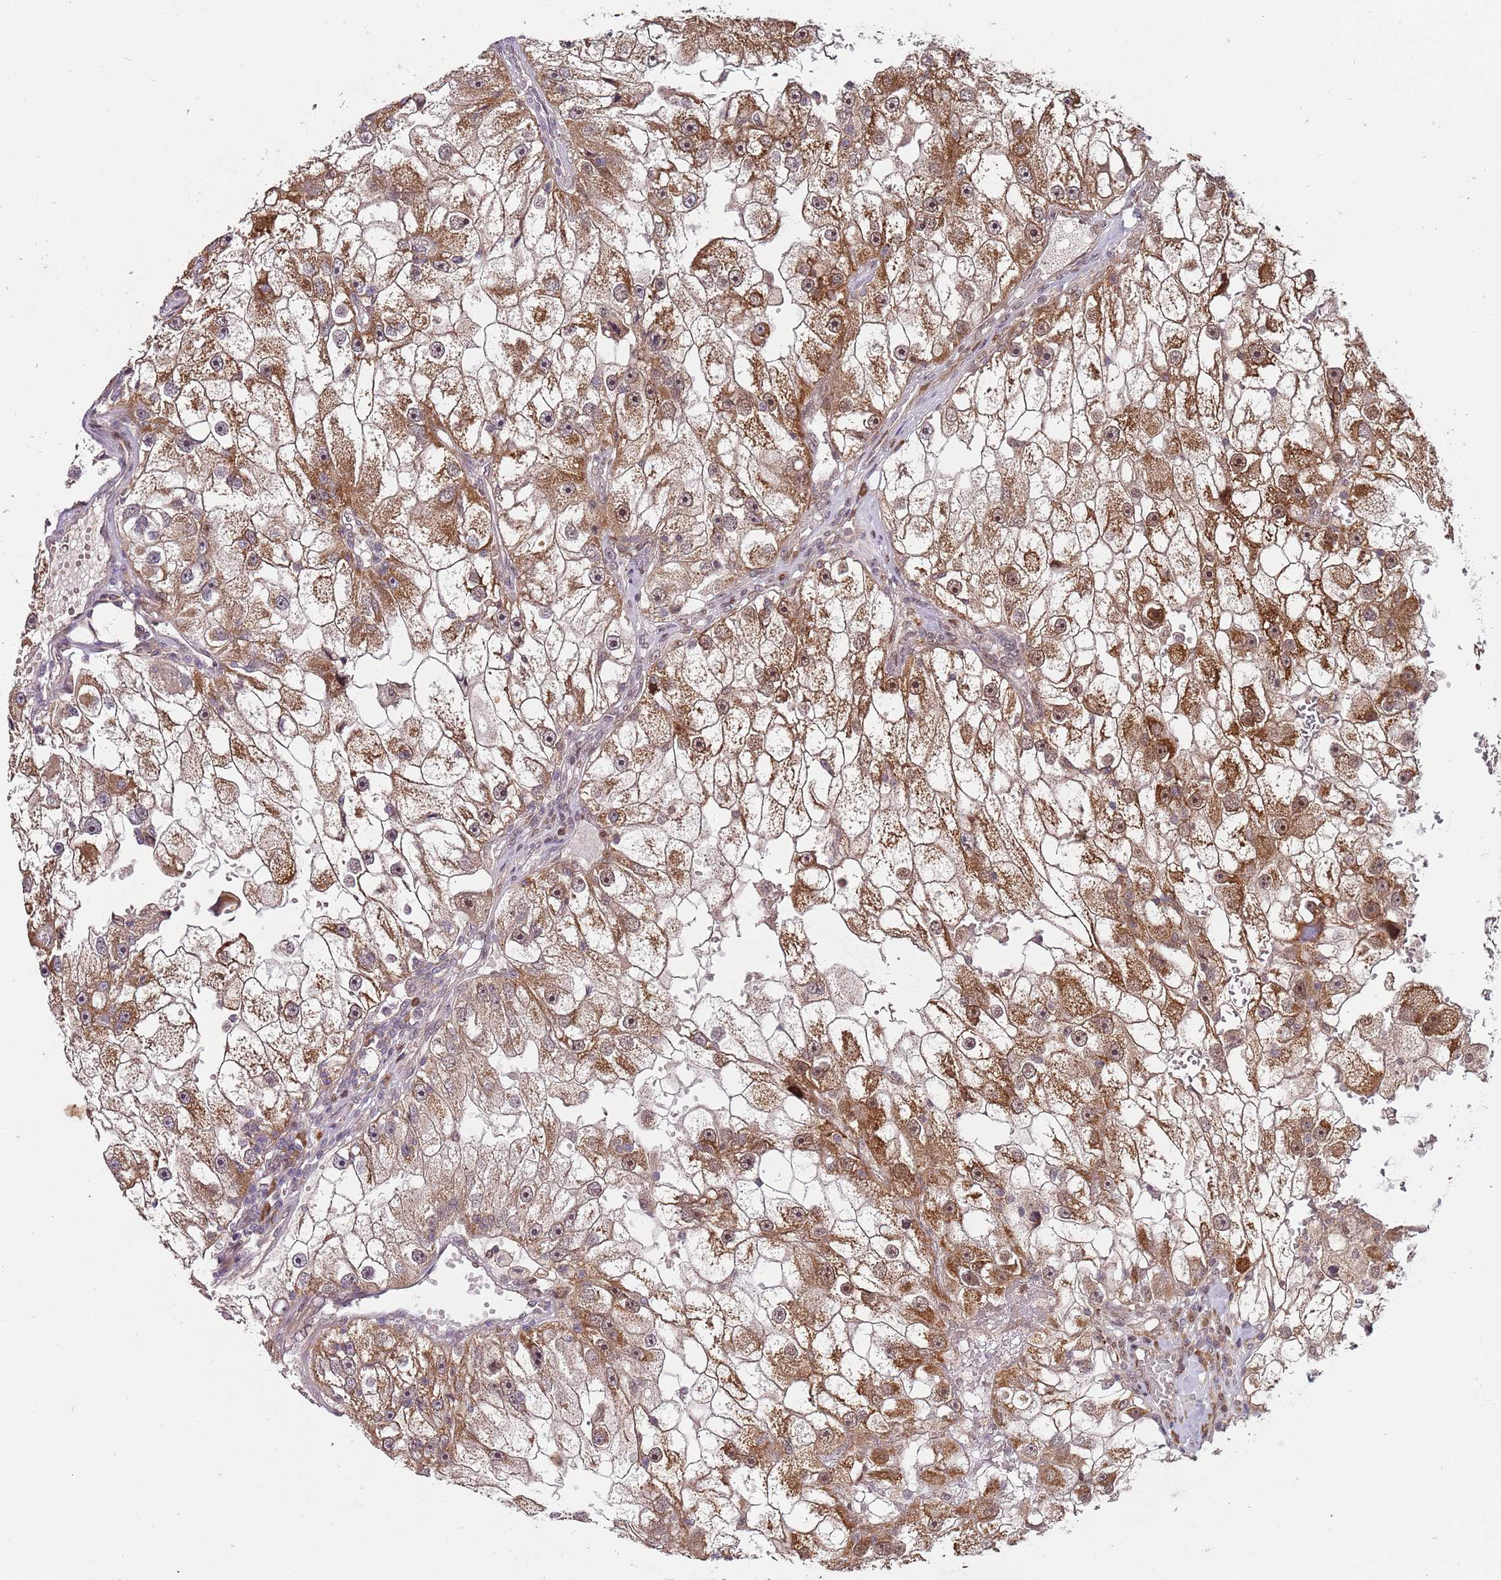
{"staining": {"intensity": "moderate", "quantity": ">75%", "location": "cytoplasmic/membranous,nuclear"}, "tissue": "renal cancer", "cell_type": "Tumor cells", "image_type": "cancer", "snomed": [{"axis": "morphology", "description": "Adenocarcinoma, NOS"}, {"axis": "topography", "description": "Kidney"}], "caption": "A medium amount of moderate cytoplasmic/membranous and nuclear positivity is appreciated in approximately >75% of tumor cells in adenocarcinoma (renal) tissue. (DAB (3,3'-diaminobenzidine) = brown stain, brightfield microscopy at high magnification).", "gene": "EDC3", "patient": {"sex": "male", "age": 63}}